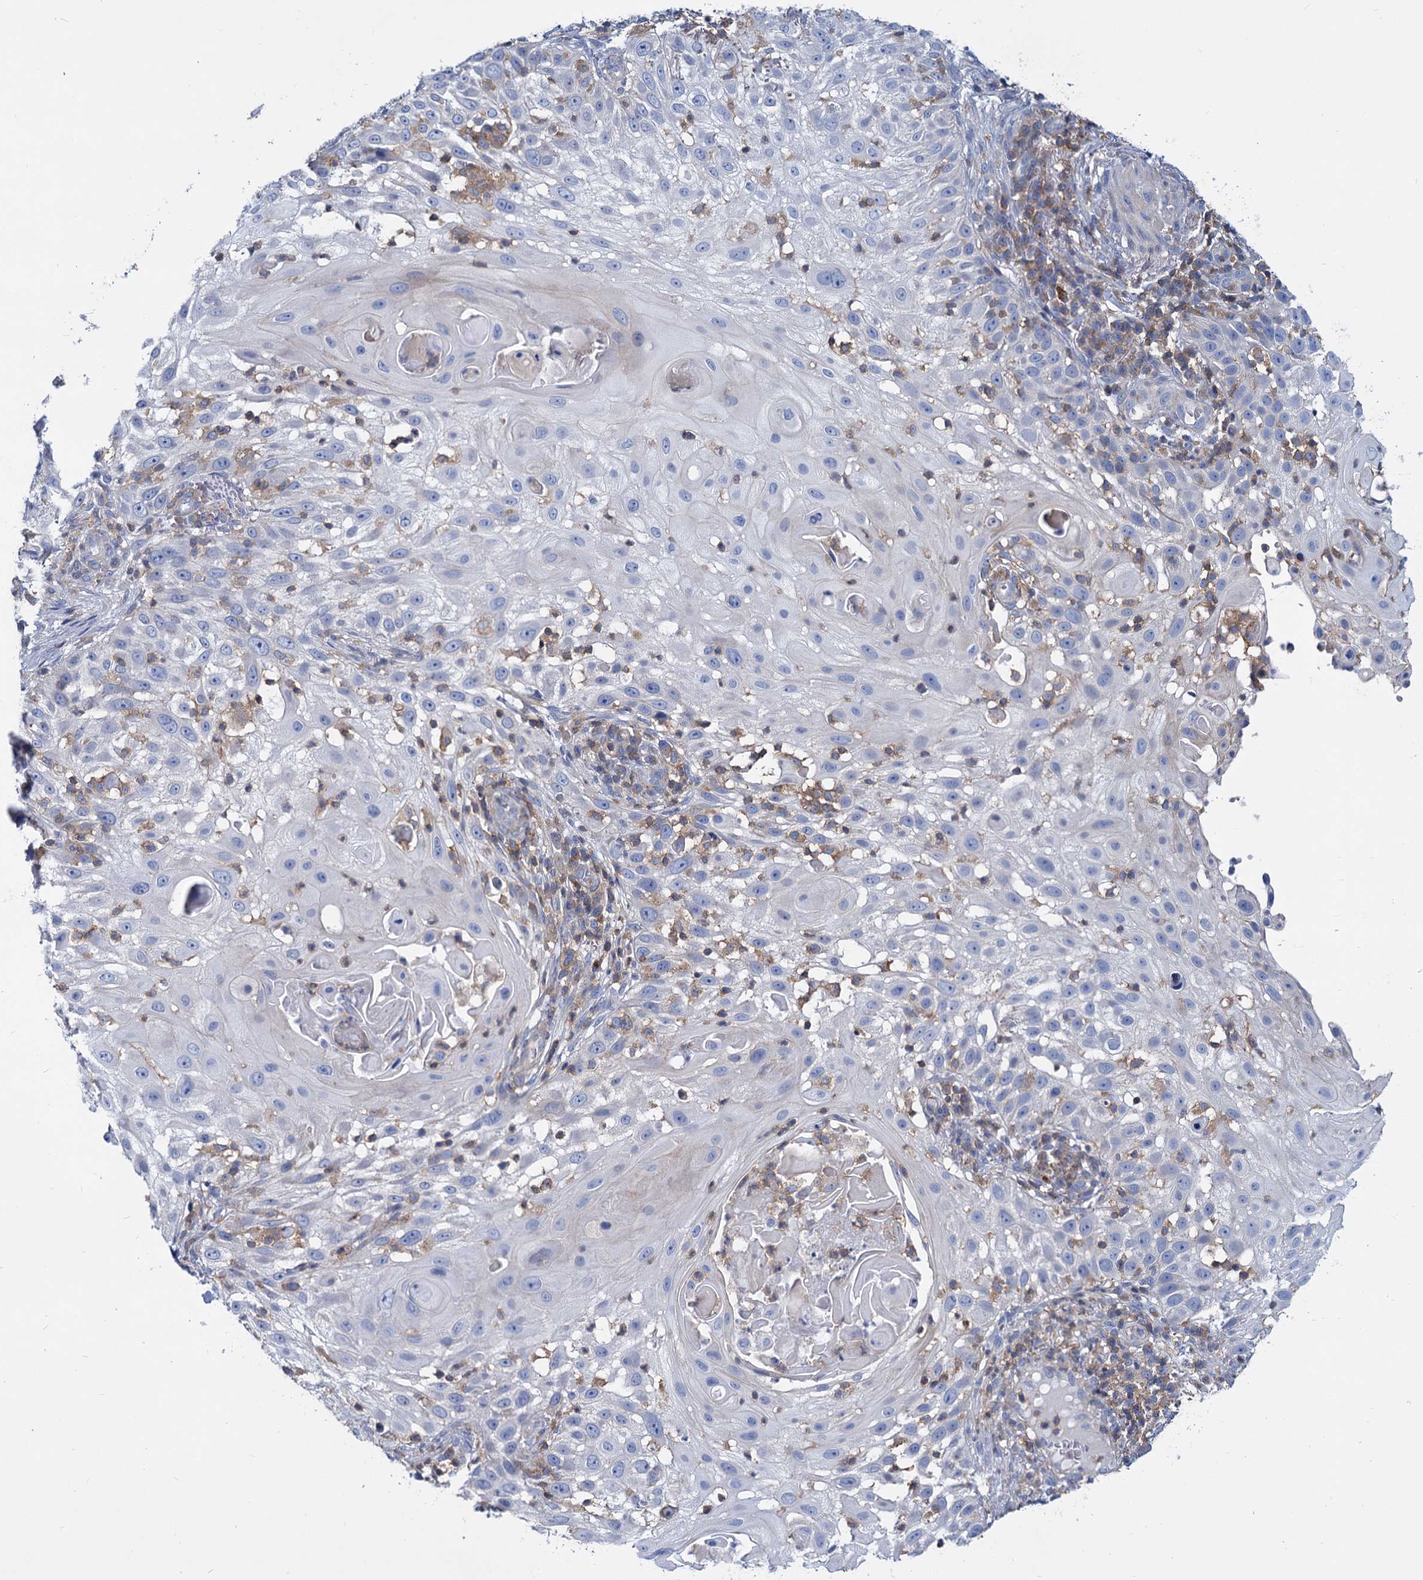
{"staining": {"intensity": "negative", "quantity": "none", "location": "none"}, "tissue": "skin cancer", "cell_type": "Tumor cells", "image_type": "cancer", "snomed": [{"axis": "morphology", "description": "Squamous cell carcinoma, NOS"}, {"axis": "topography", "description": "Skin"}], "caption": "Immunohistochemistry histopathology image of neoplastic tissue: skin cancer (squamous cell carcinoma) stained with DAB (3,3'-diaminobenzidine) exhibits no significant protein staining in tumor cells.", "gene": "LRCH4", "patient": {"sex": "female", "age": 44}}